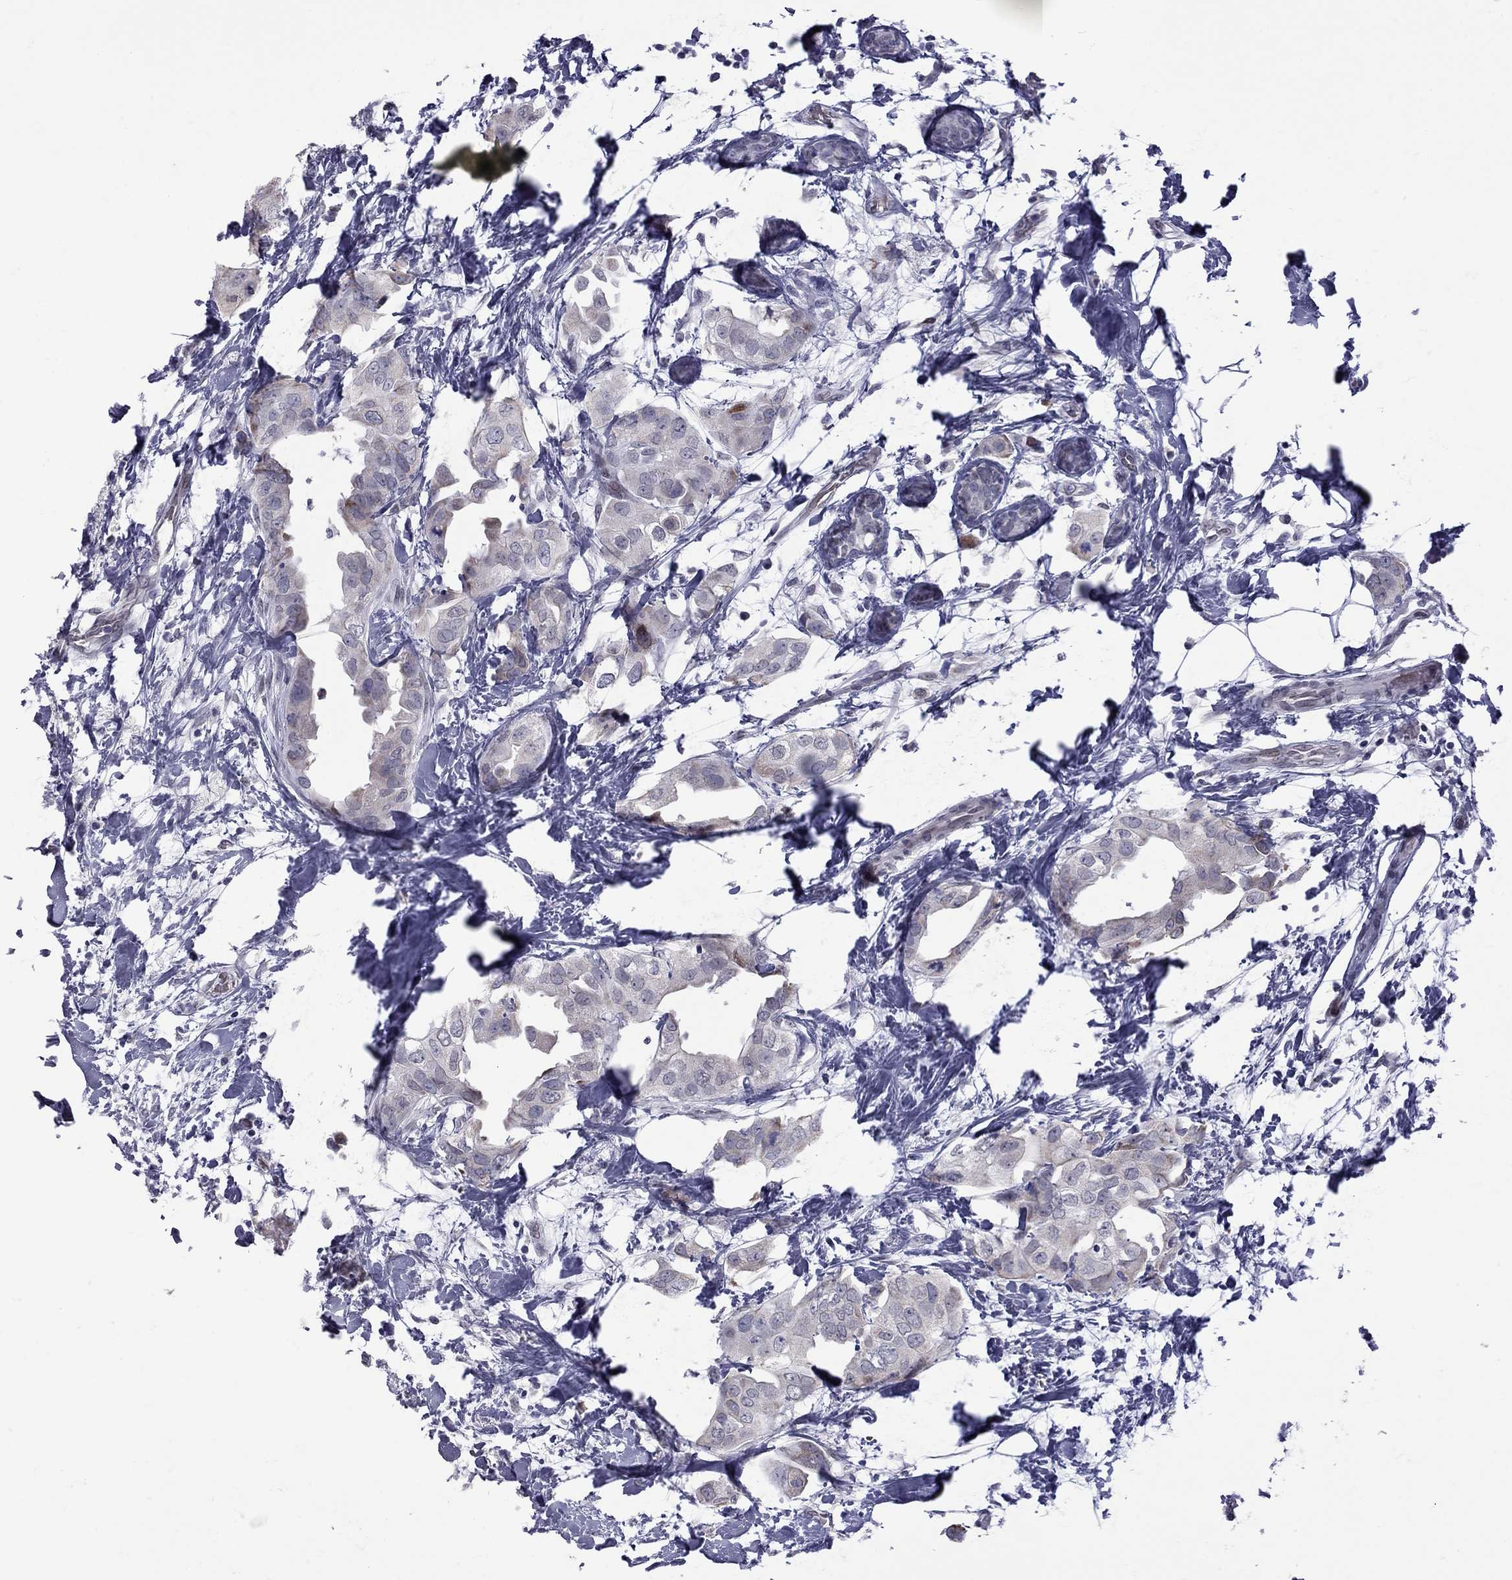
{"staining": {"intensity": "negative", "quantity": "none", "location": "none"}, "tissue": "breast cancer", "cell_type": "Tumor cells", "image_type": "cancer", "snomed": [{"axis": "morphology", "description": "Normal tissue, NOS"}, {"axis": "morphology", "description": "Duct carcinoma"}, {"axis": "topography", "description": "Breast"}], "caption": "Immunohistochemical staining of intraductal carcinoma (breast) exhibits no significant staining in tumor cells.", "gene": "CLTCL1", "patient": {"sex": "female", "age": 40}}